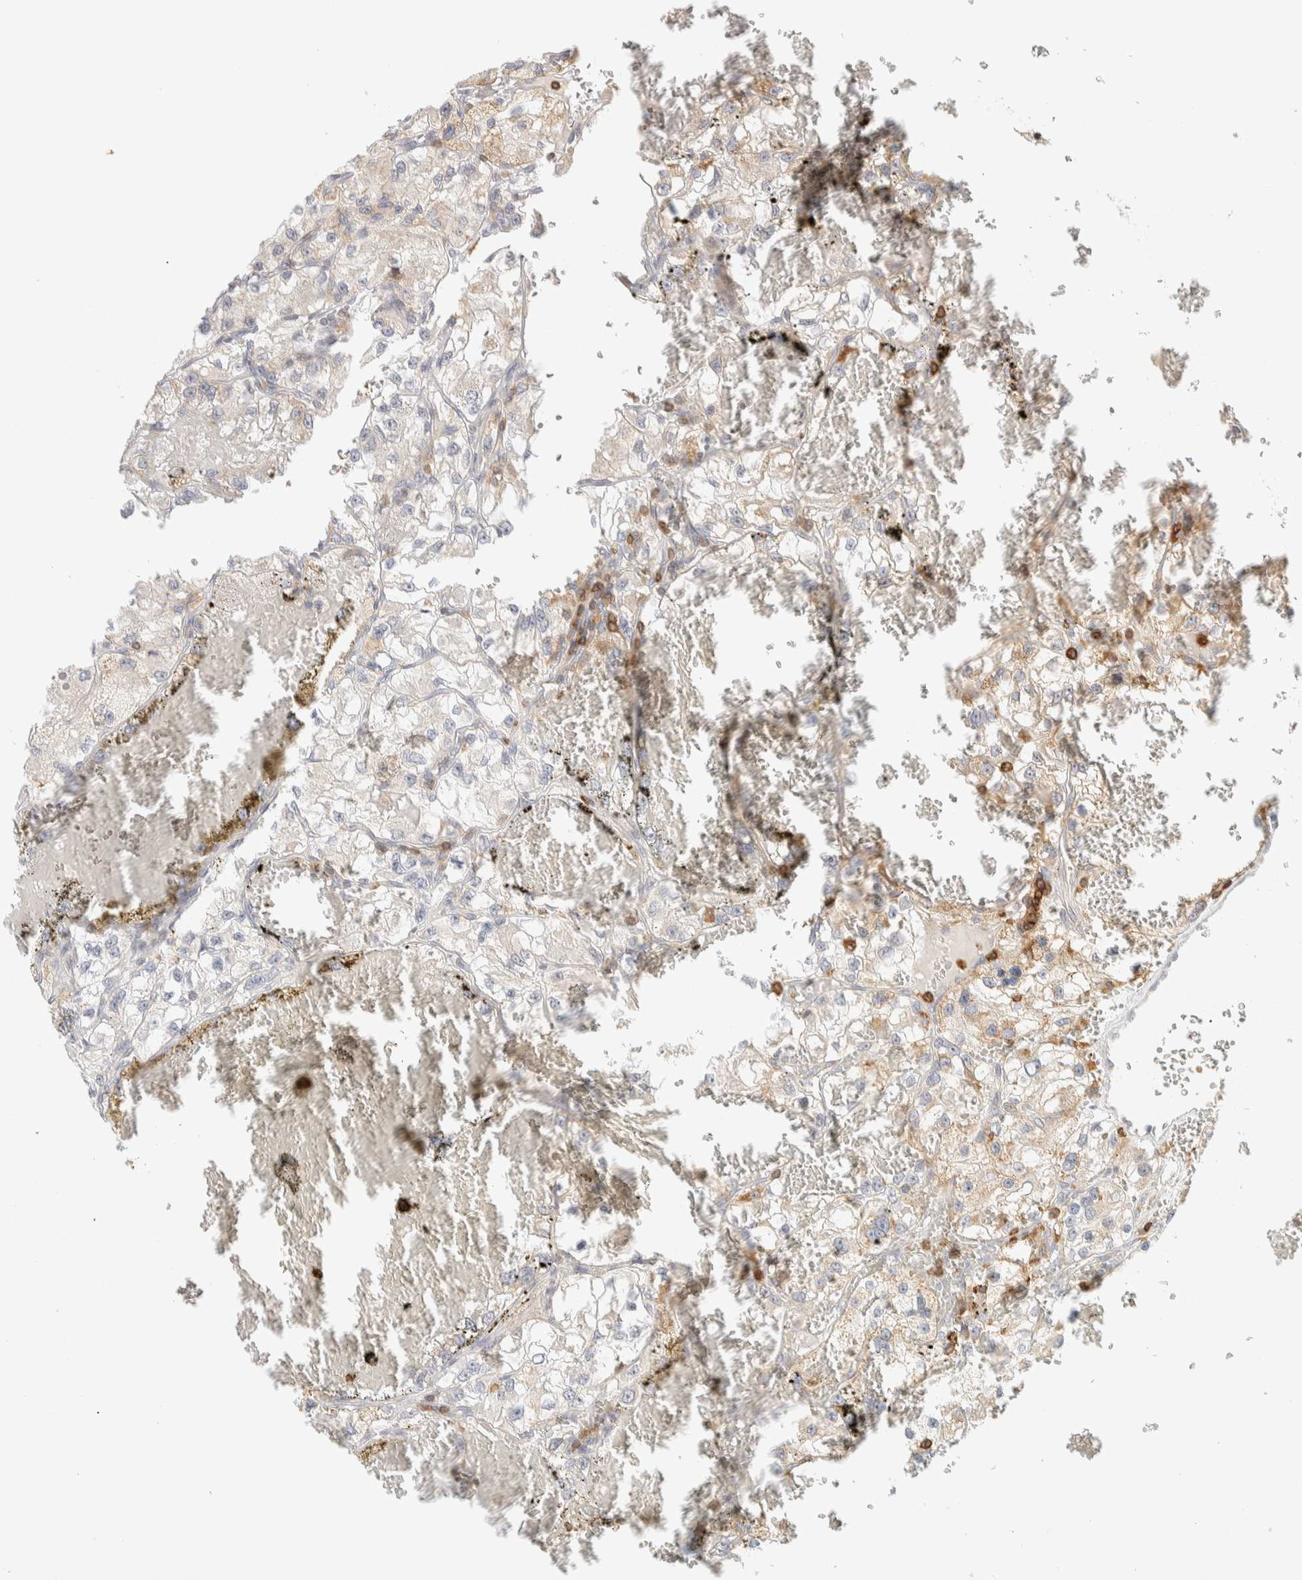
{"staining": {"intensity": "weak", "quantity": "25%-75%", "location": "cytoplasmic/membranous"}, "tissue": "renal cancer", "cell_type": "Tumor cells", "image_type": "cancer", "snomed": [{"axis": "morphology", "description": "Adenocarcinoma, NOS"}, {"axis": "topography", "description": "Kidney"}], "caption": "There is low levels of weak cytoplasmic/membranous positivity in tumor cells of renal cancer (adenocarcinoma), as demonstrated by immunohistochemical staining (brown color).", "gene": "RUNDC1", "patient": {"sex": "female", "age": 57}}